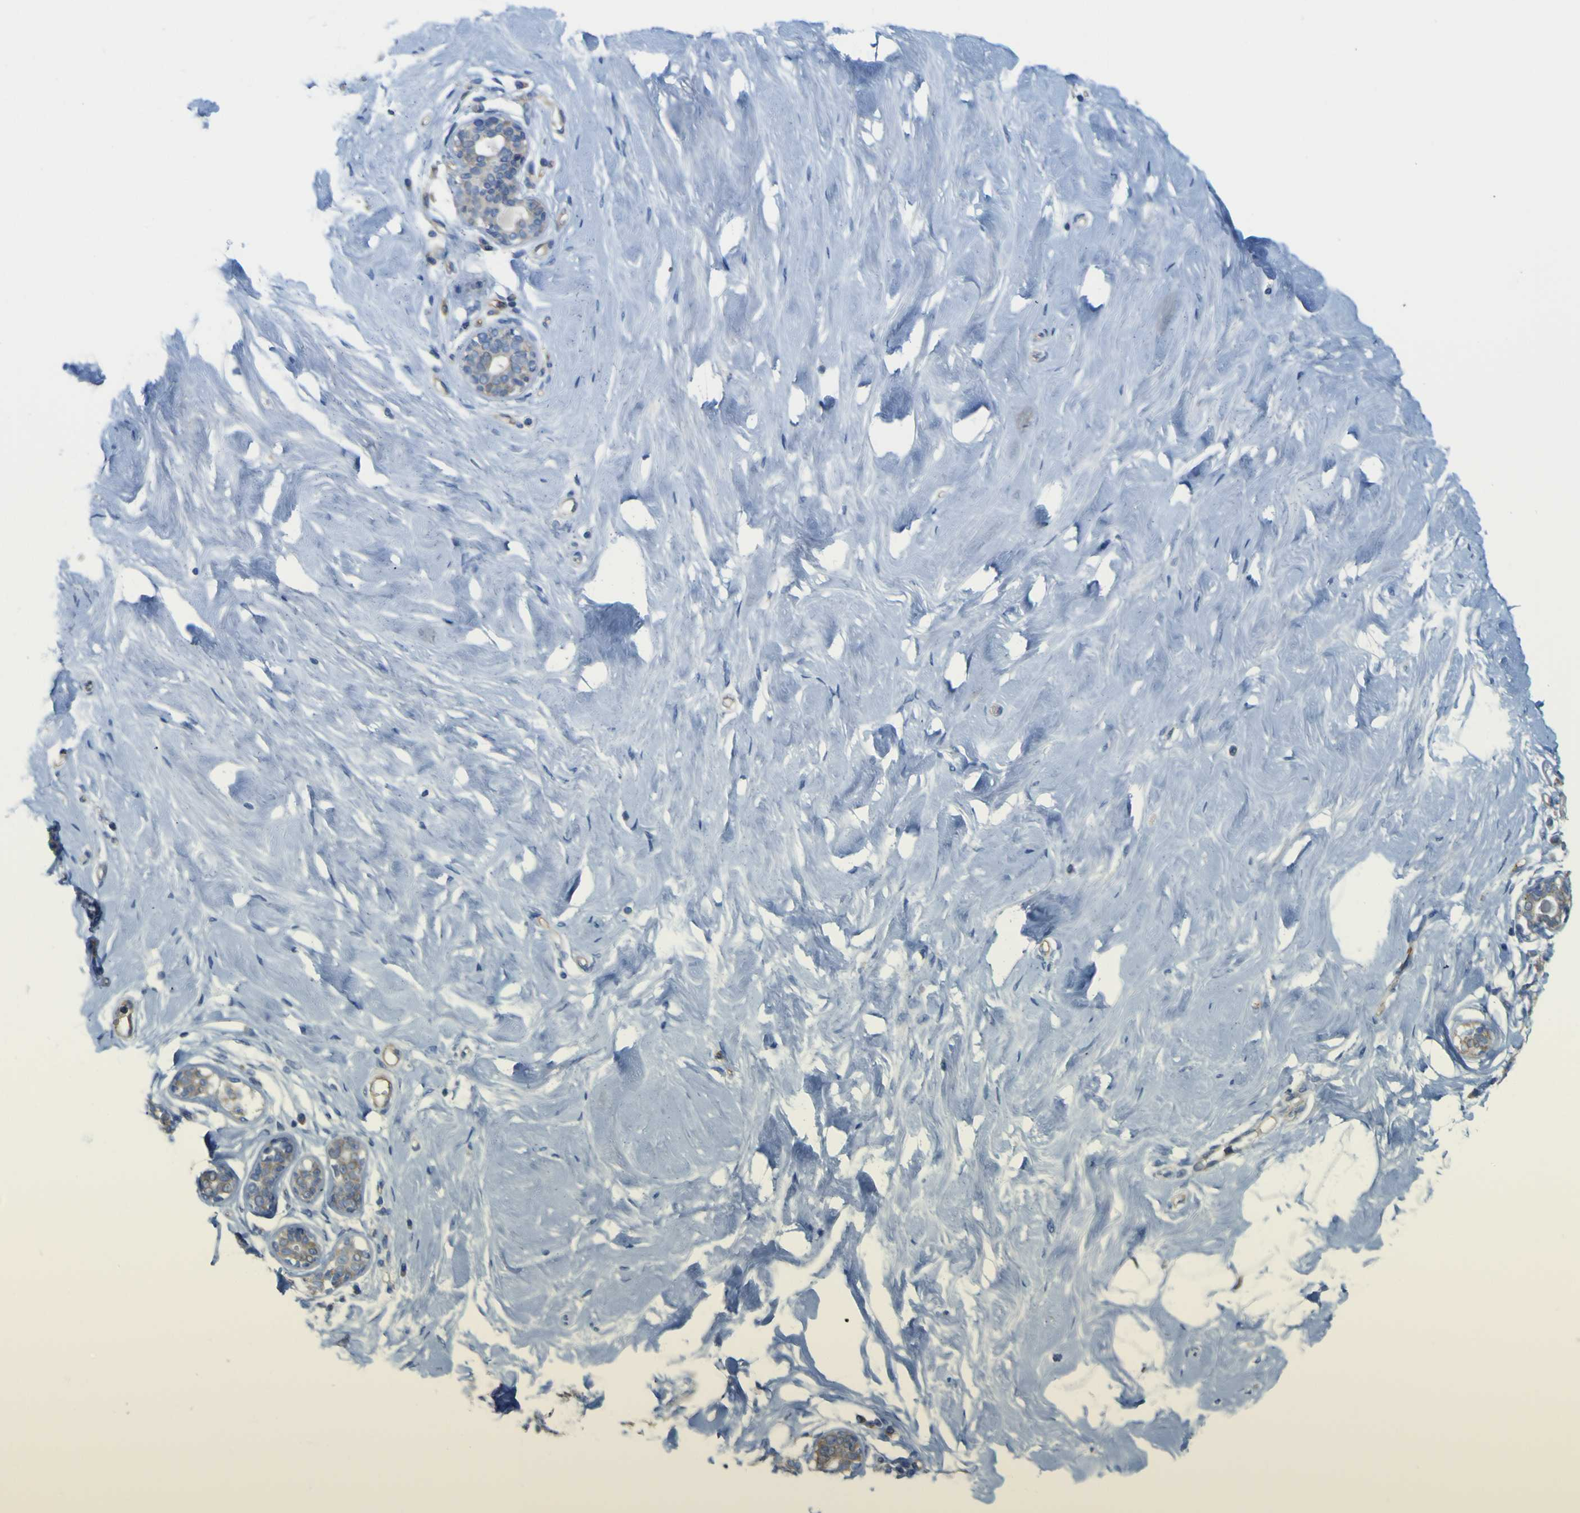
{"staining": {"intensity": "moderate", "quantity": ">75%", "location": "cytoplasmic/membranous"}, "tissue": "breast", "cell_type": "Adipocytes", "image_type": "normal", "snomed": [{"axis": "morphology", "description": "Normal tissue, NOS"}, {"axis": "topography", "description": "Breast"}], "caption": "Immunohistochemical staining of normal breast displays >75% levels of moderate cytoplasmic/membranous protein staining in about >75% of adipocytes.", "gene": "MYEOV", "patient": {"sex": "female", "age": 23}}